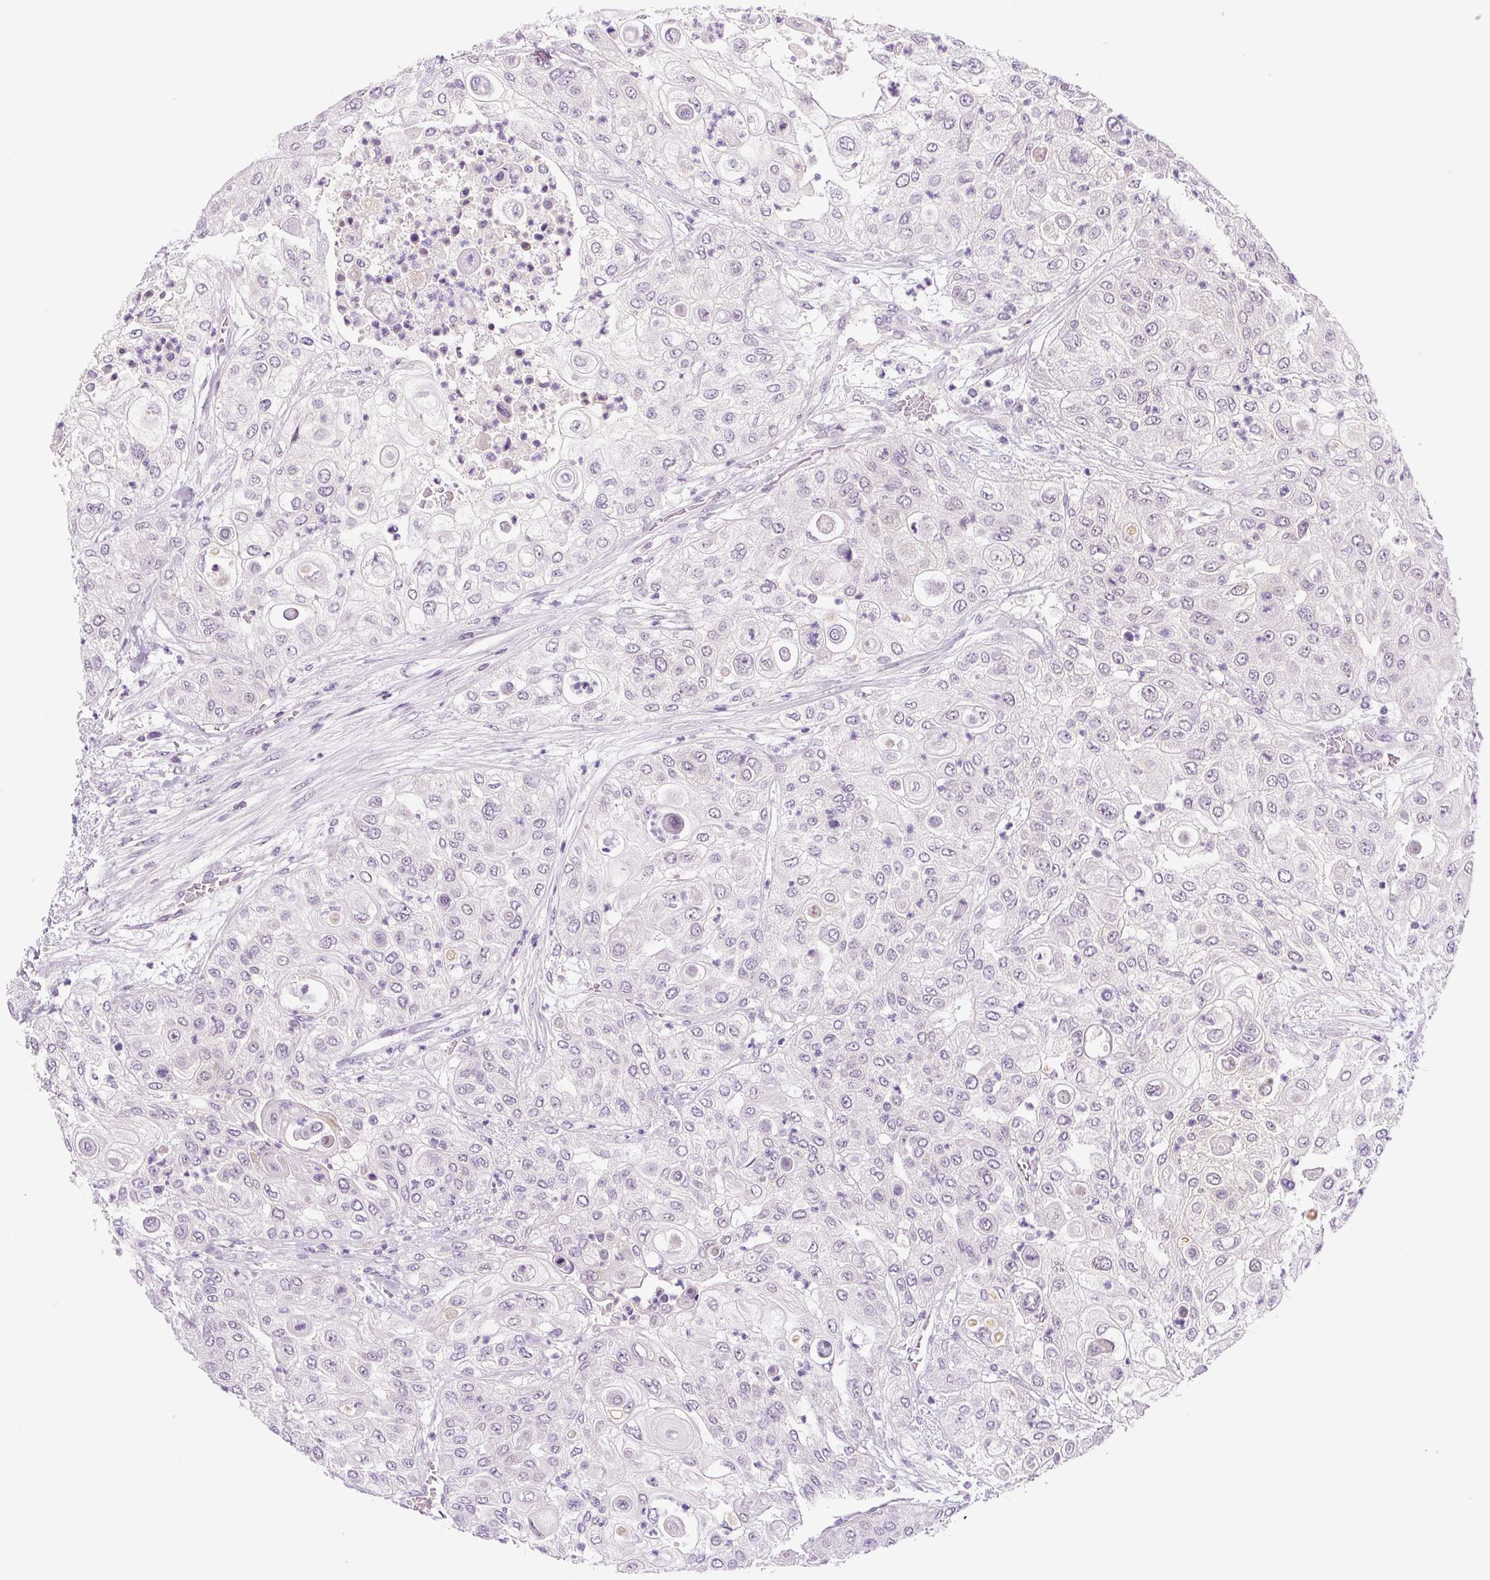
{"staining": {"intensity": "negative", "quantity": "none", "location": "none"}, "tissue": "urothelial cancer", "cell_type": "Tumor cells", "image_type": "cancer", "snomed": [{"axis": "morphology", "description": "Urothelial carcinoma, High grade"}, {"axis": "topography", "description": "Urinary bladder"}], "caption": "High power microscopy micrograph of an IHC micrograph of urothelial carcinoma (high-grade), revealing no significant positivity in tumor cells.", "gene": "PRKAA2", "patient": {"sex": "female", "age": 79}}